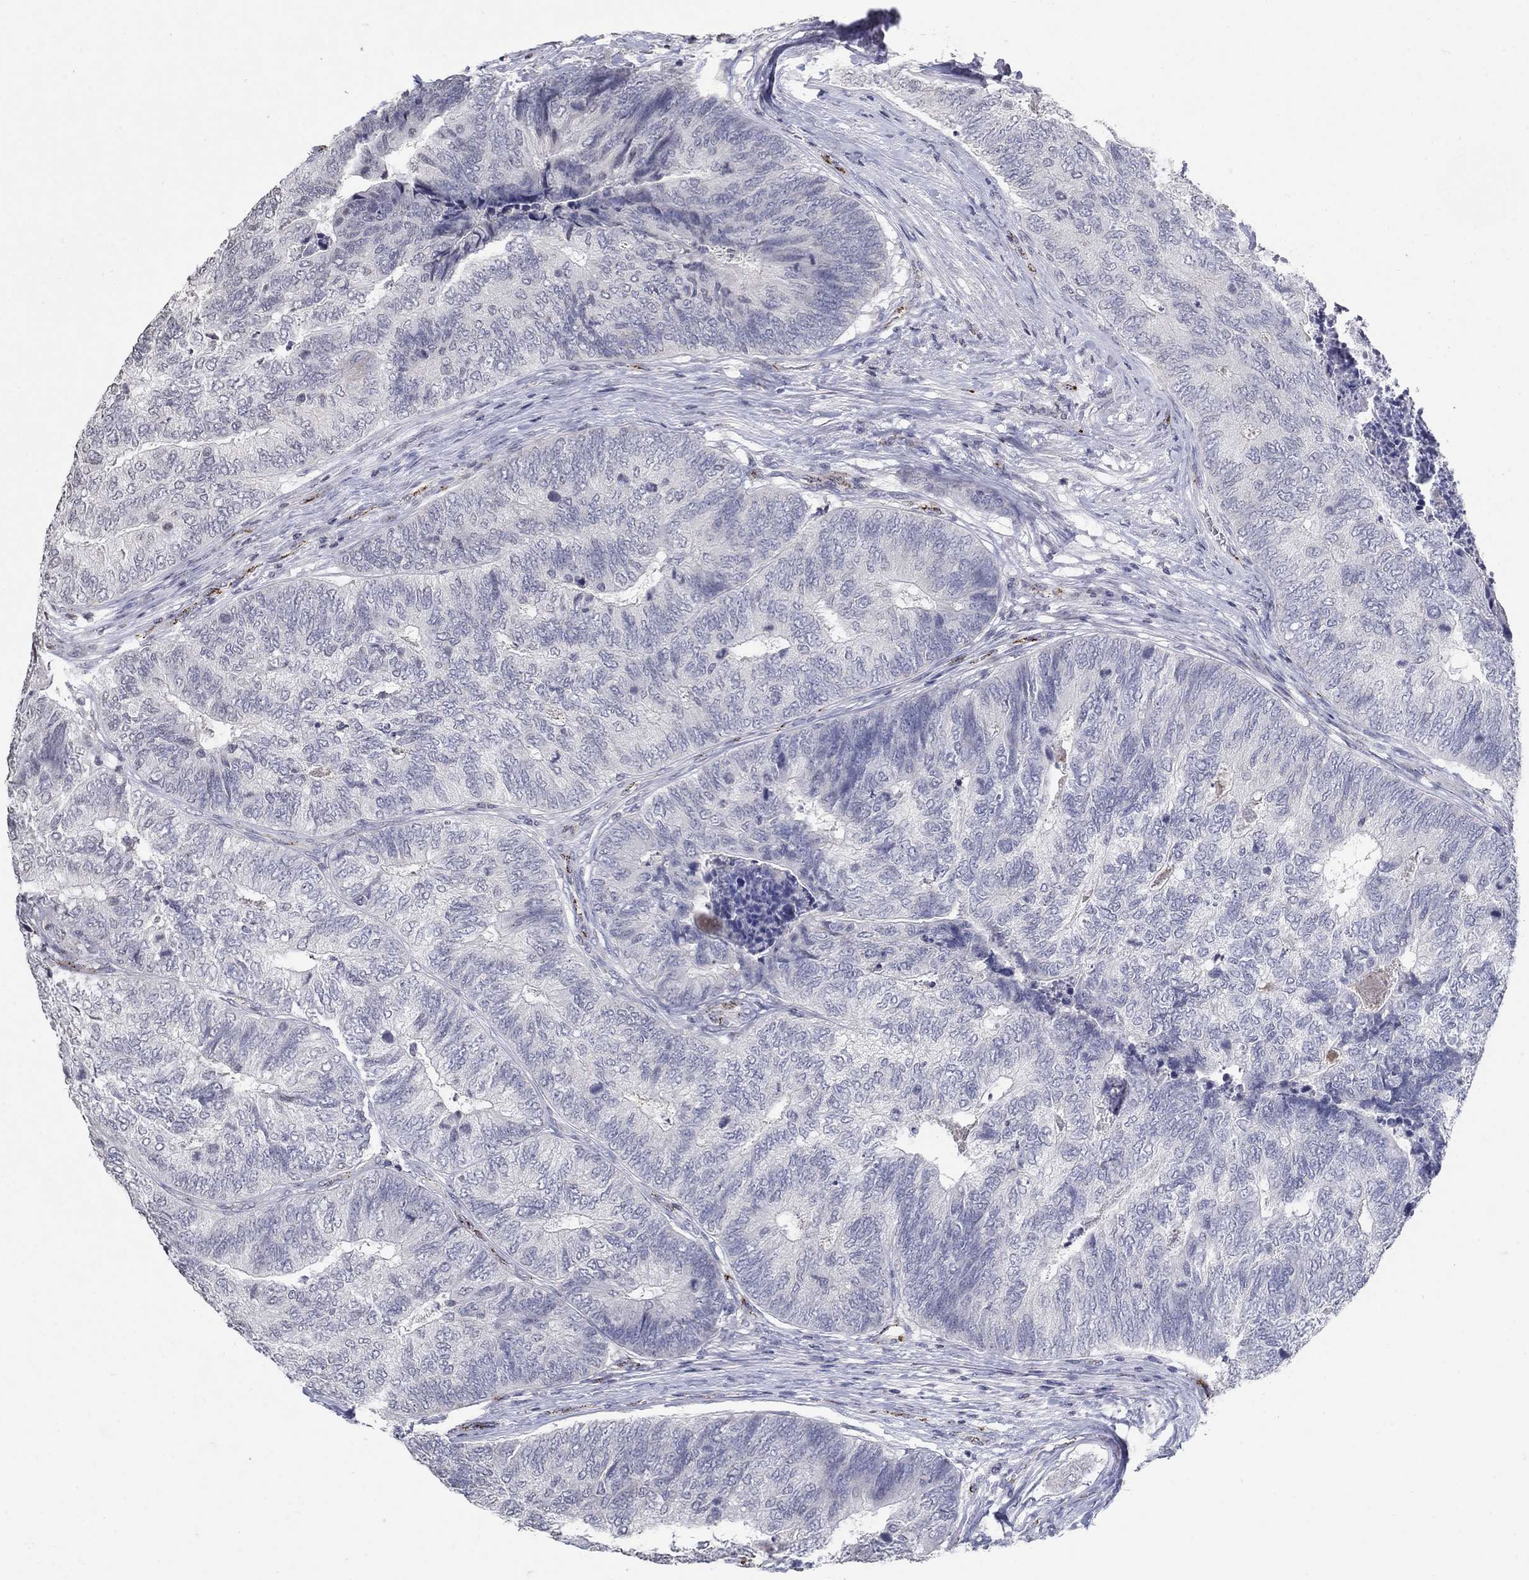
{"staining": {"intensity": "negative", "quantity": "none", "location": "none"}, "tissue": "colorectal cancer", "cell_type": "Tumor cells", "image_type": "cancer", "snomed": [{"axis": "morphology", "description": "Adenocarcinoma, NOS"}, {"axis": "topography", "description": "Colon"}], "caption": "This image is of adenocarcinoma (colorectal) stained with immunohistochemistry to label a protein in brown with the nuclei are counter-stained blue. There is no positivity in tumor cells.", "gene": "TINAG", "patient": {"sex": "female", "age": 67}}